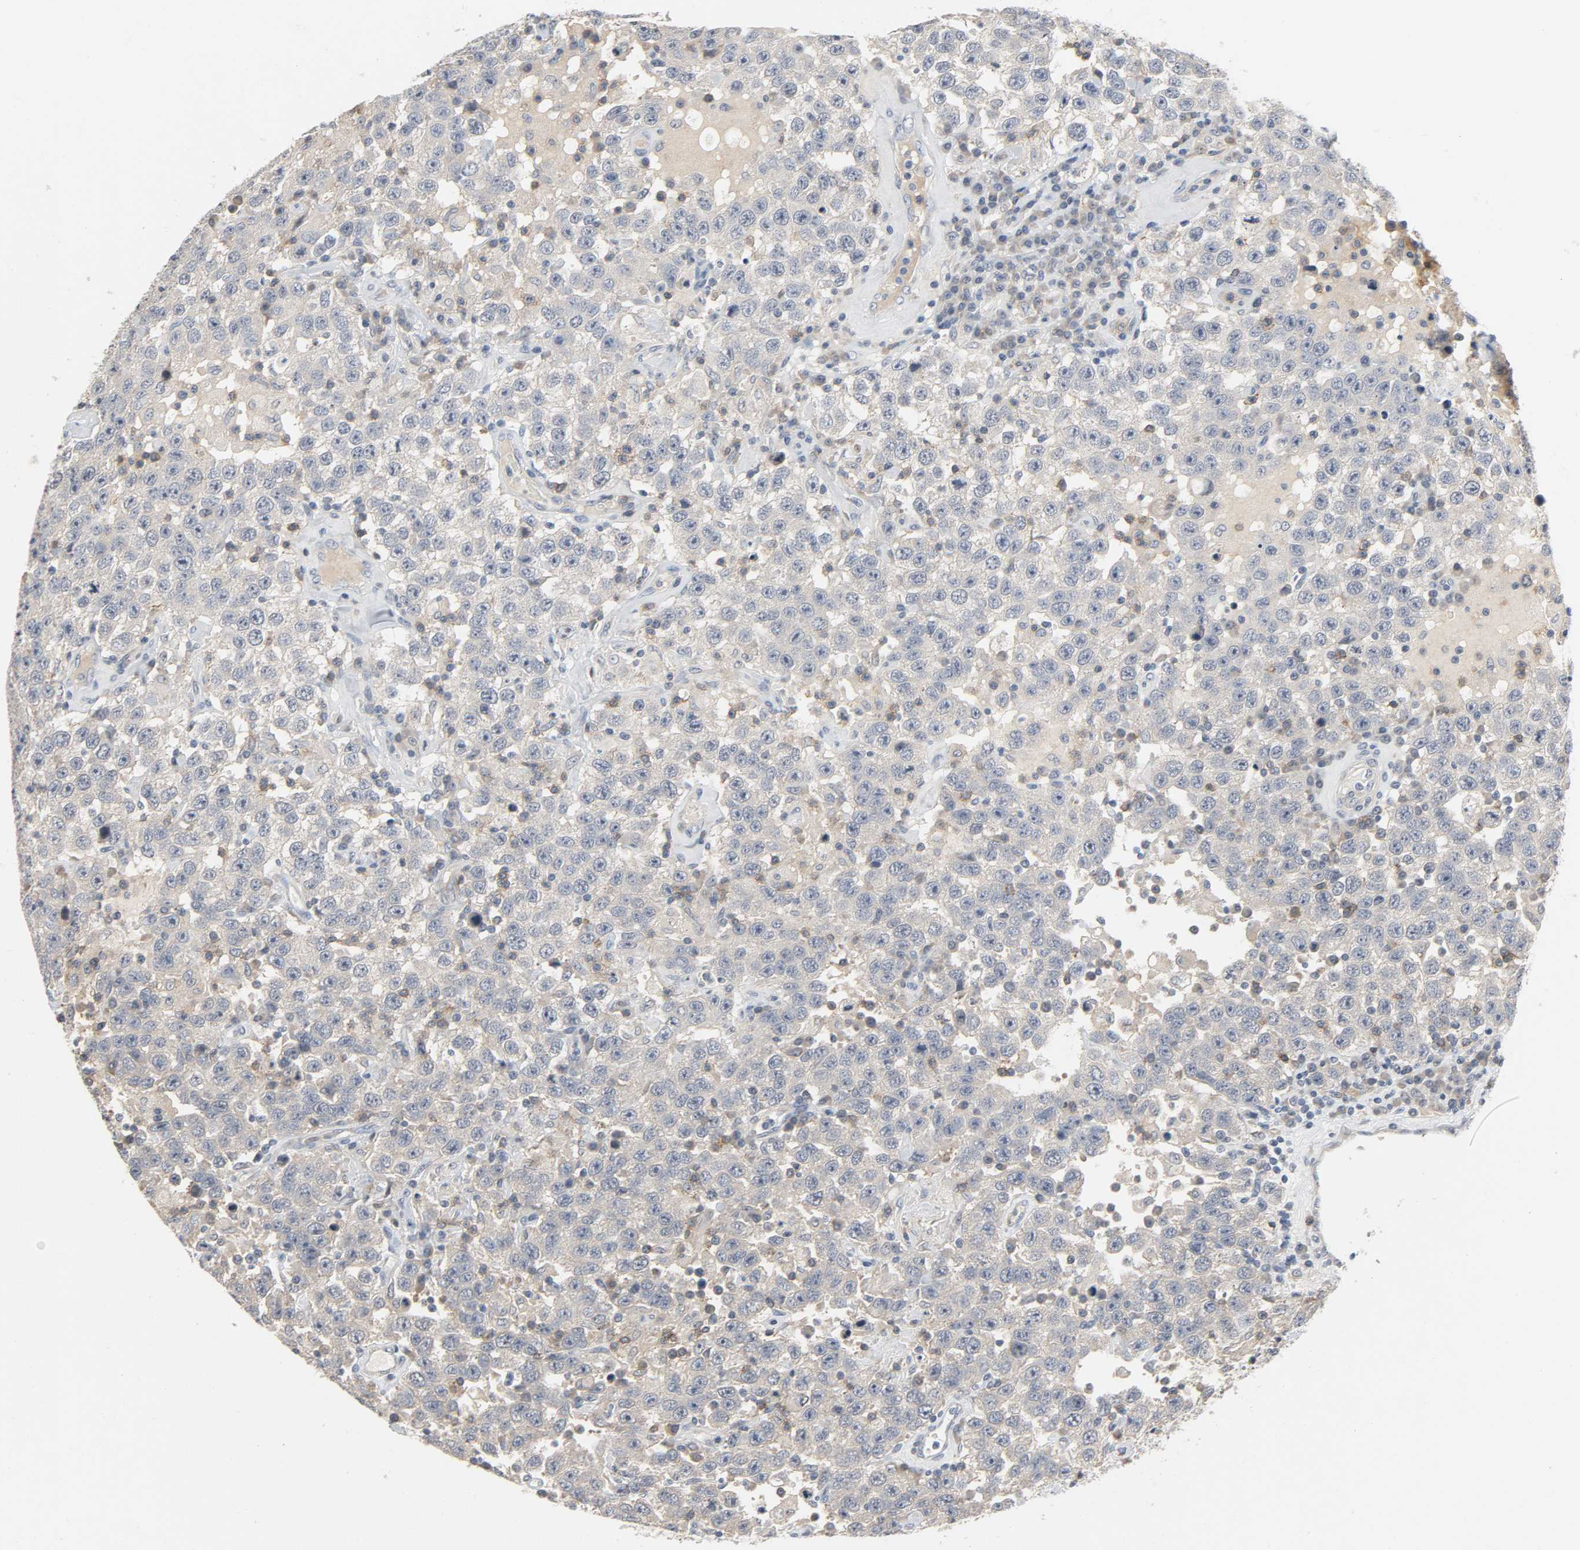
{"staining": {"intensity": "negative", "quantity": "none", "location": "none"}, "tissue": "testis cancer", "cell_type": "Tumor cells", "image_type": "cancer", "snomed": [{"axis": "morphology", "description": "Seminoma, NOS"}, {"axis": "topography", "description": "Testis"}], "caption": "DAB immunohistochemical staining of testis cancer shows no significant positivity in tumor cells.", "gene": "CD4", "patient": {"sex": "male", "age": 41}}